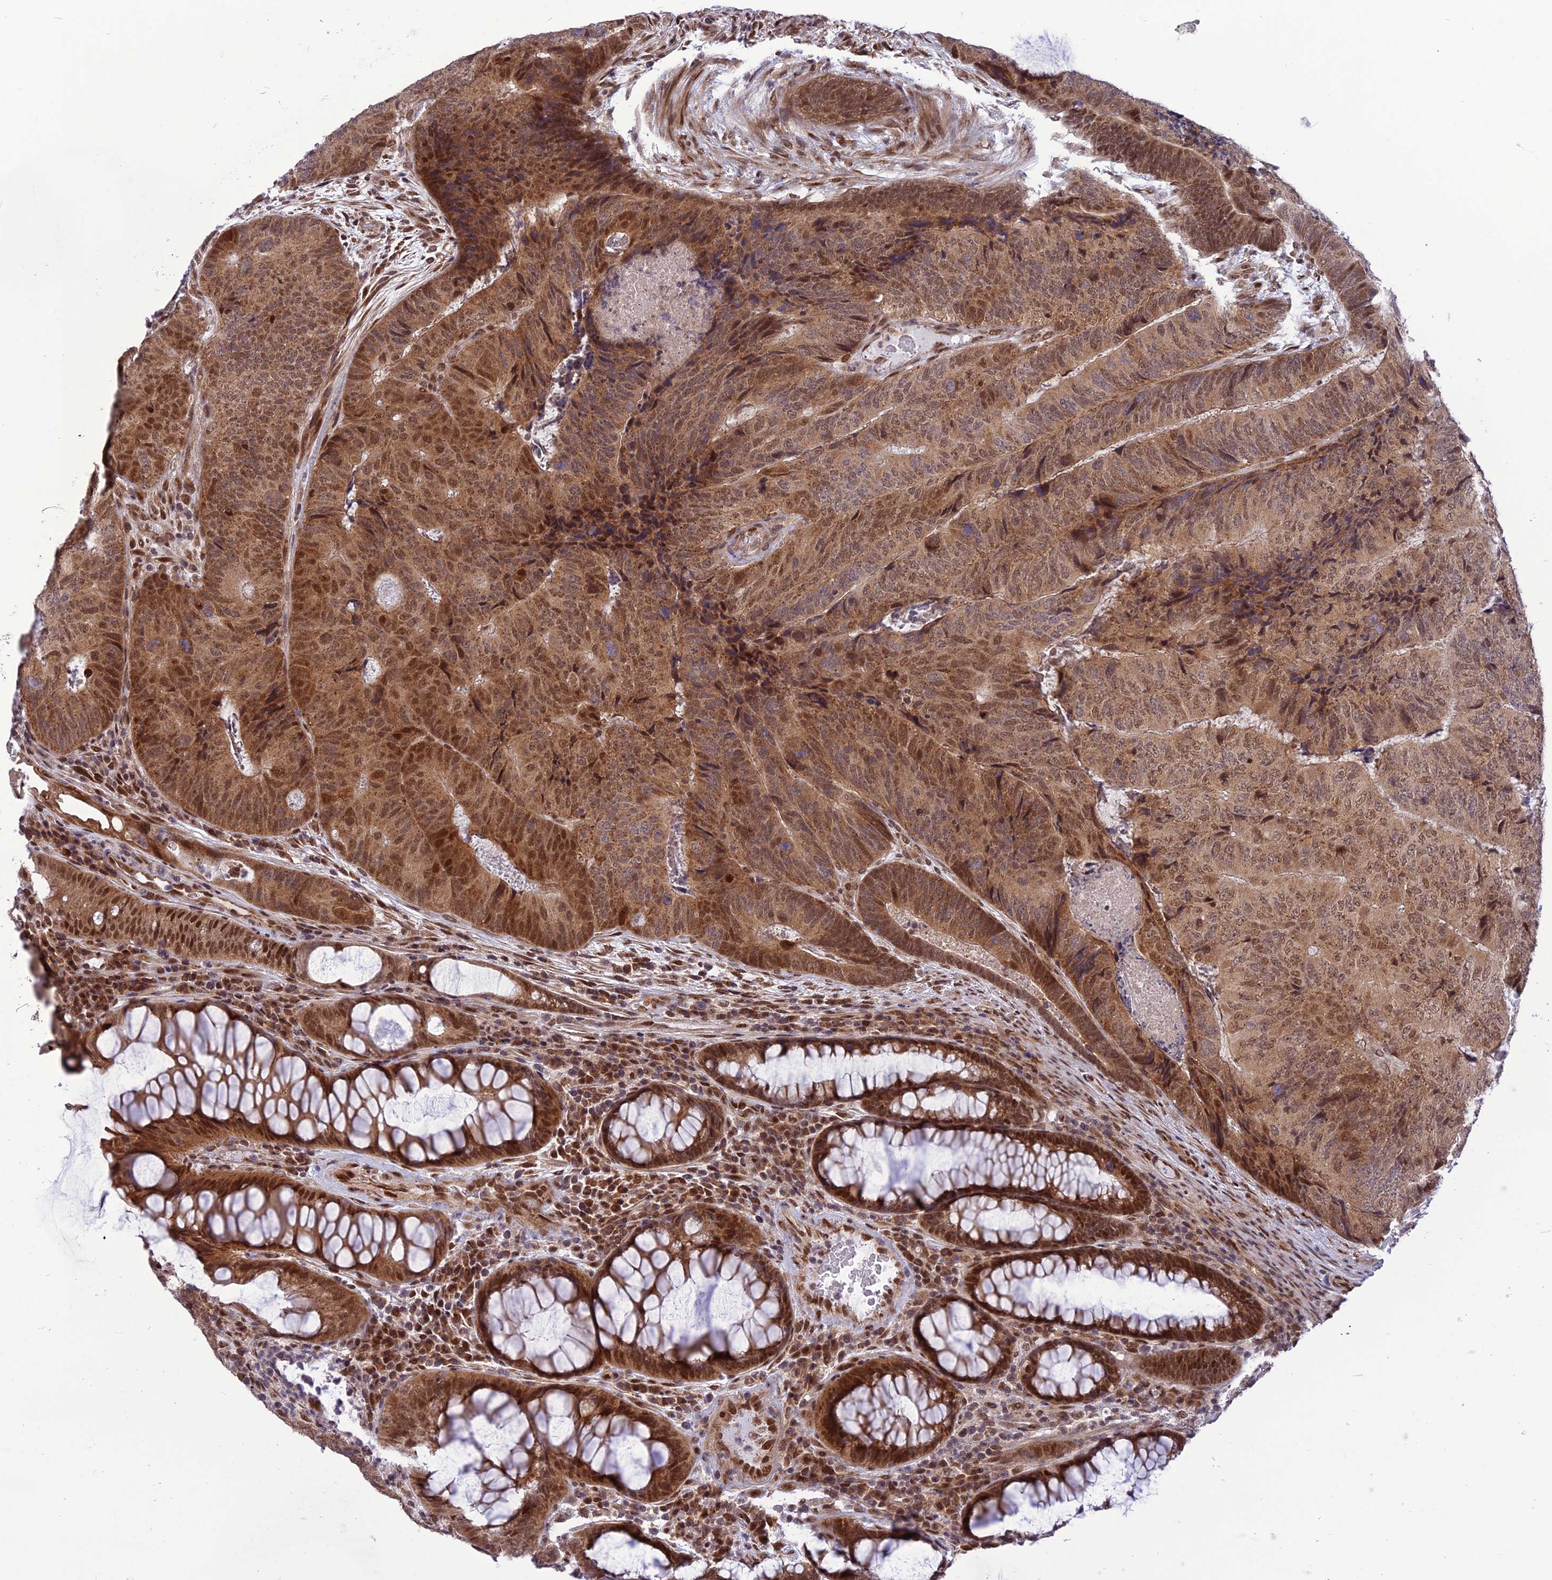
{"staining": {"intensity": "moderate", "quantity": ">75%", "location": "cytoplasmic/membranous,nuclear"}, "tissue": "colorectal cancer", "cell_type": "Tumor cells", "image_type": "cancer", "snomed": [{"axis": "morphology", "description": "Adenocarcinoma, NOS"}, {"axis": "topography", "description": "Colon"}], "caption": "Adenocarcinoma (colorectal) stained with immunohistochemistry shows moderate cytoplasmic/membranous and nuclear expression in about >75% of tumor cells.", "gene": "RTRAF", "patient": {"sex": "female", "age": 67}}